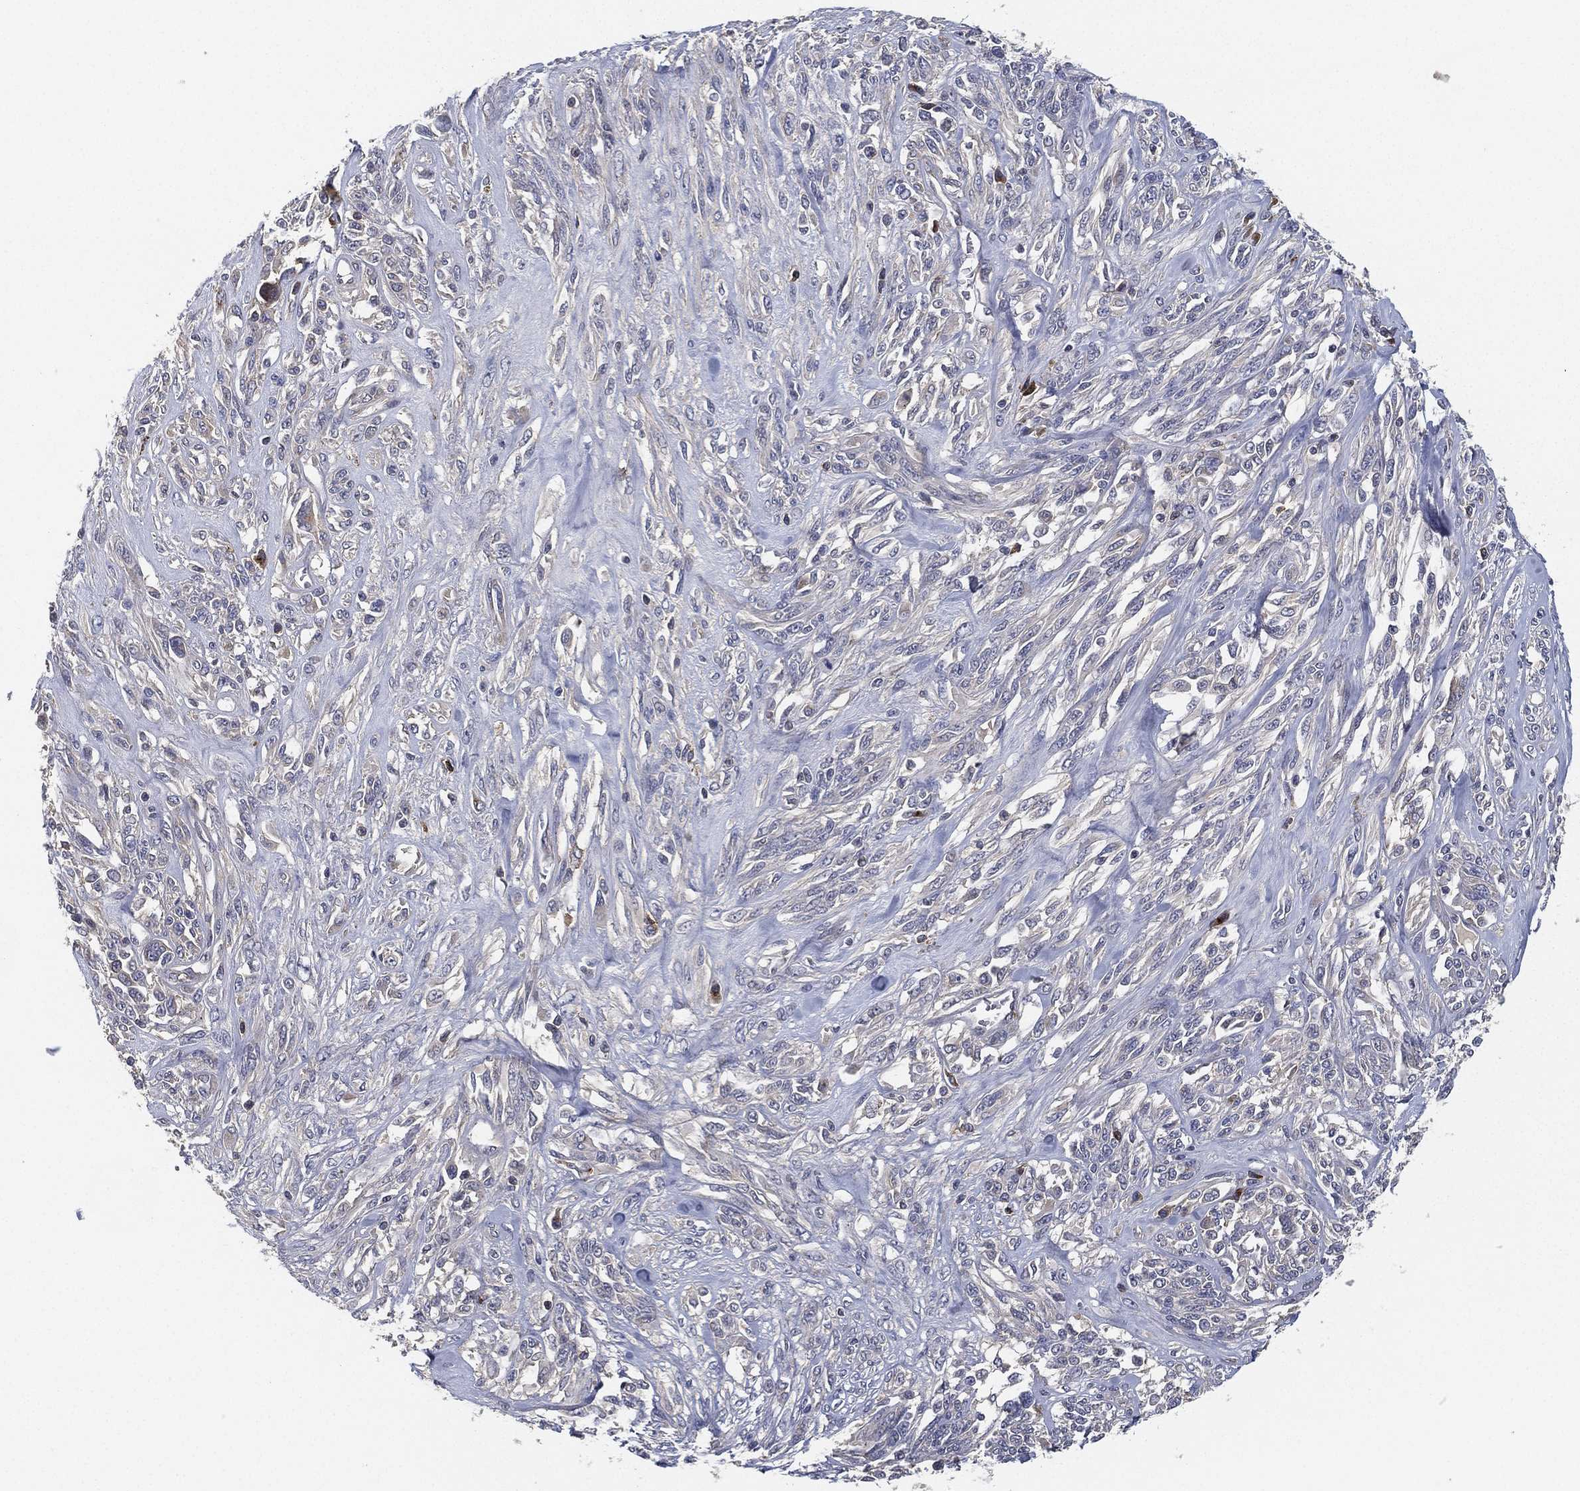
{"staining": {"intensity": "negative", "quantity": "none", "location": "none"}, "tissue": "melanoma", "cell_type": "Tumor cells", "image_type": "cancer", "snomed": [{"axis": "morphology", "description": "Malignant melanoma, NOS"}, {"axis": "topography", "description": "Skin"}], "caption": "The immunohistochemistry image has no significant expression in tumor cells of malignant melanoma tissue.", "gene": "CFAP251", "patient": {"sex": "female", "age": 91}}